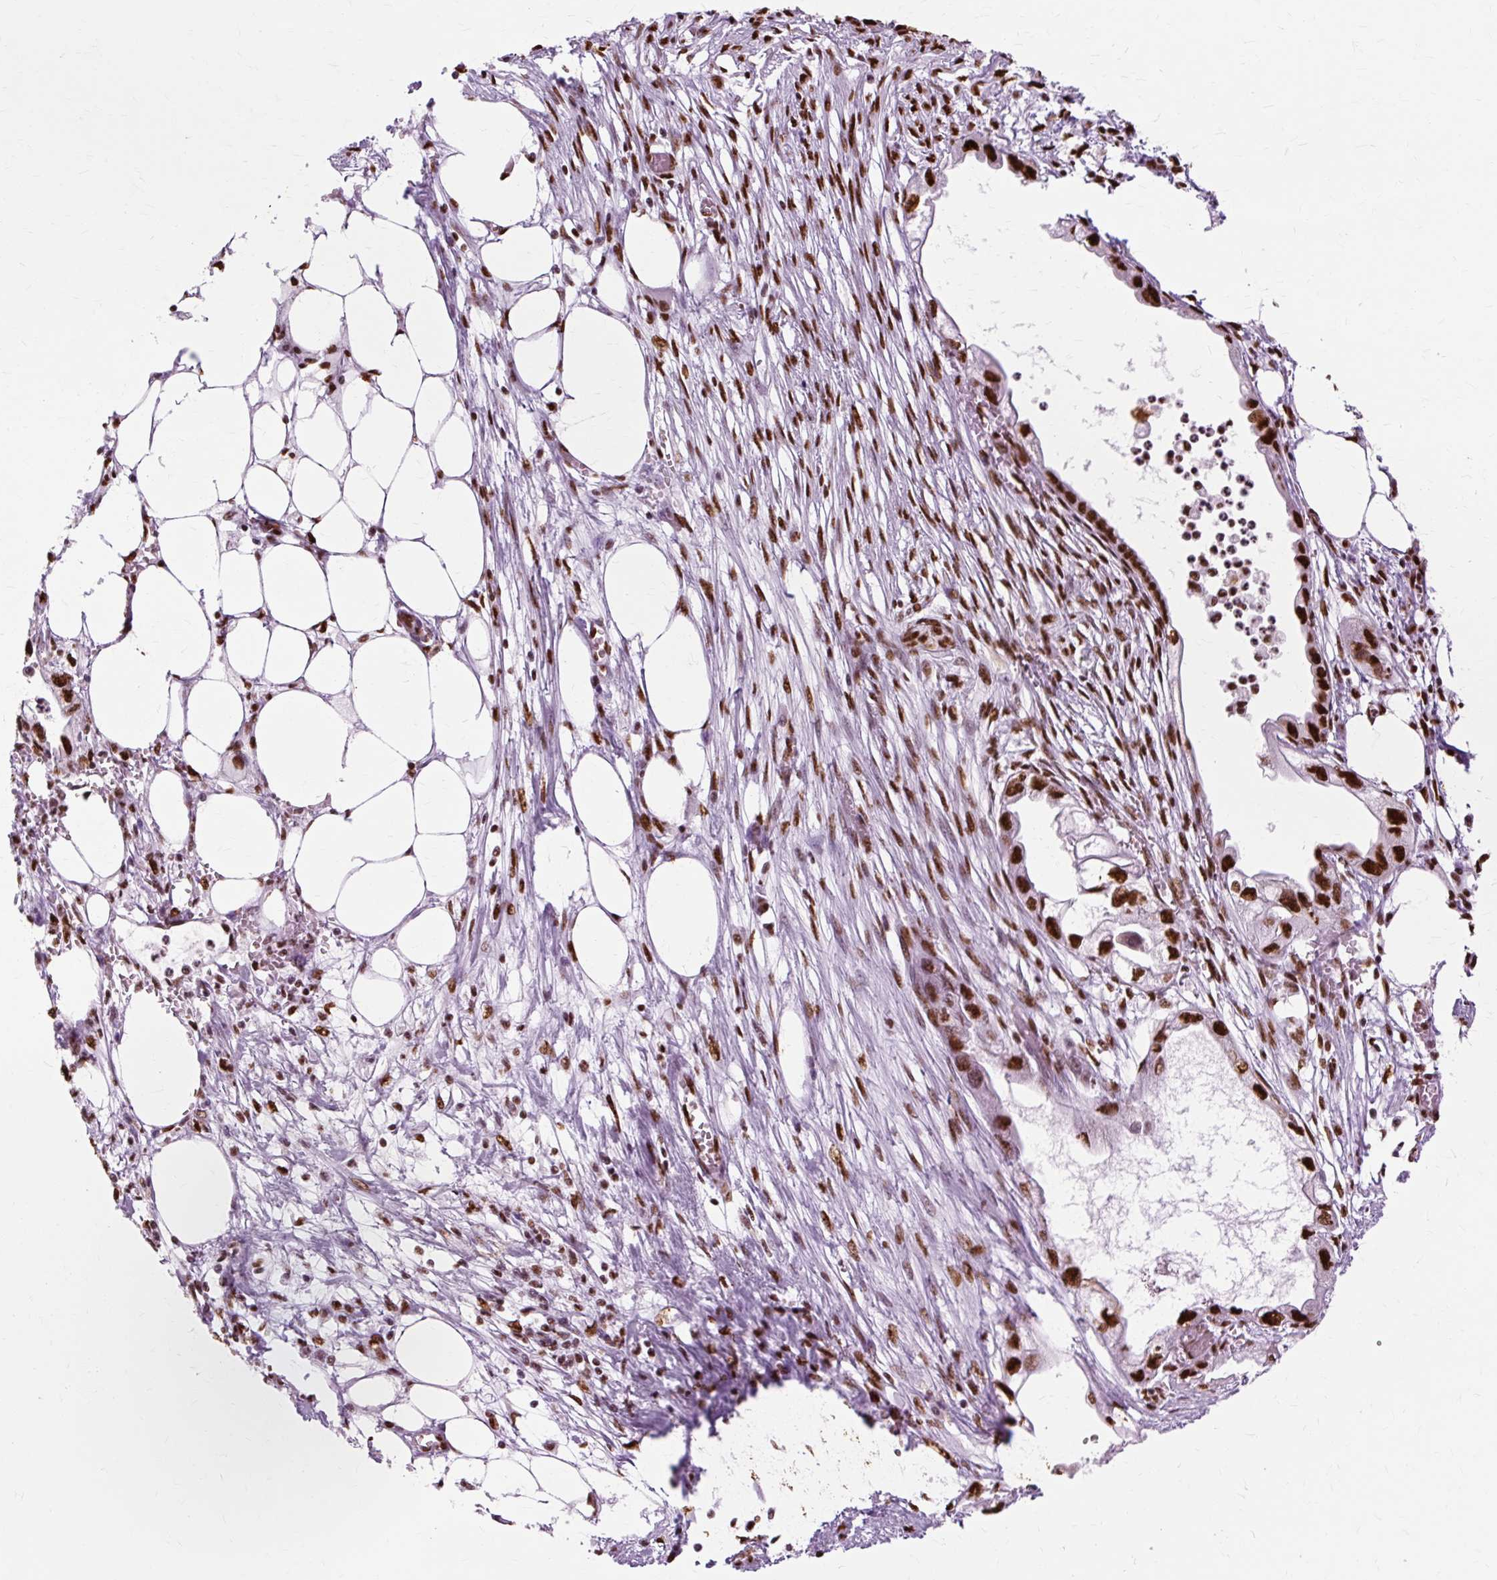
{"staining": {"intensity": "strong", "quantity": ">75%", "location": "nuclear"}, "tissue": "endometrial cancer", "cell_type": "Tumor cells", "image_type": "cancer", "snomed": [{"axis": "morphology", "description": "Adenocarcinoma, NOS"}, {"axis": "morphology", "description": "Adenocarcinoma, metastatic, NOS"}, {"axis": "topography", "description": "Adipose tissue"}, {"axis": "topography", "description": "Endometrium"}], "caption": "Metastatic adenocarcinoma (endometrial) tissue demonstrates strong nuclear positivity in approximately >75% of tumor cells Immunohistochemistry (ihc) stains the protein of interest in brown and the nuclei are stained blue.", "gene": "XRCC6", "patient": {"sex": "female", "age": 67}}